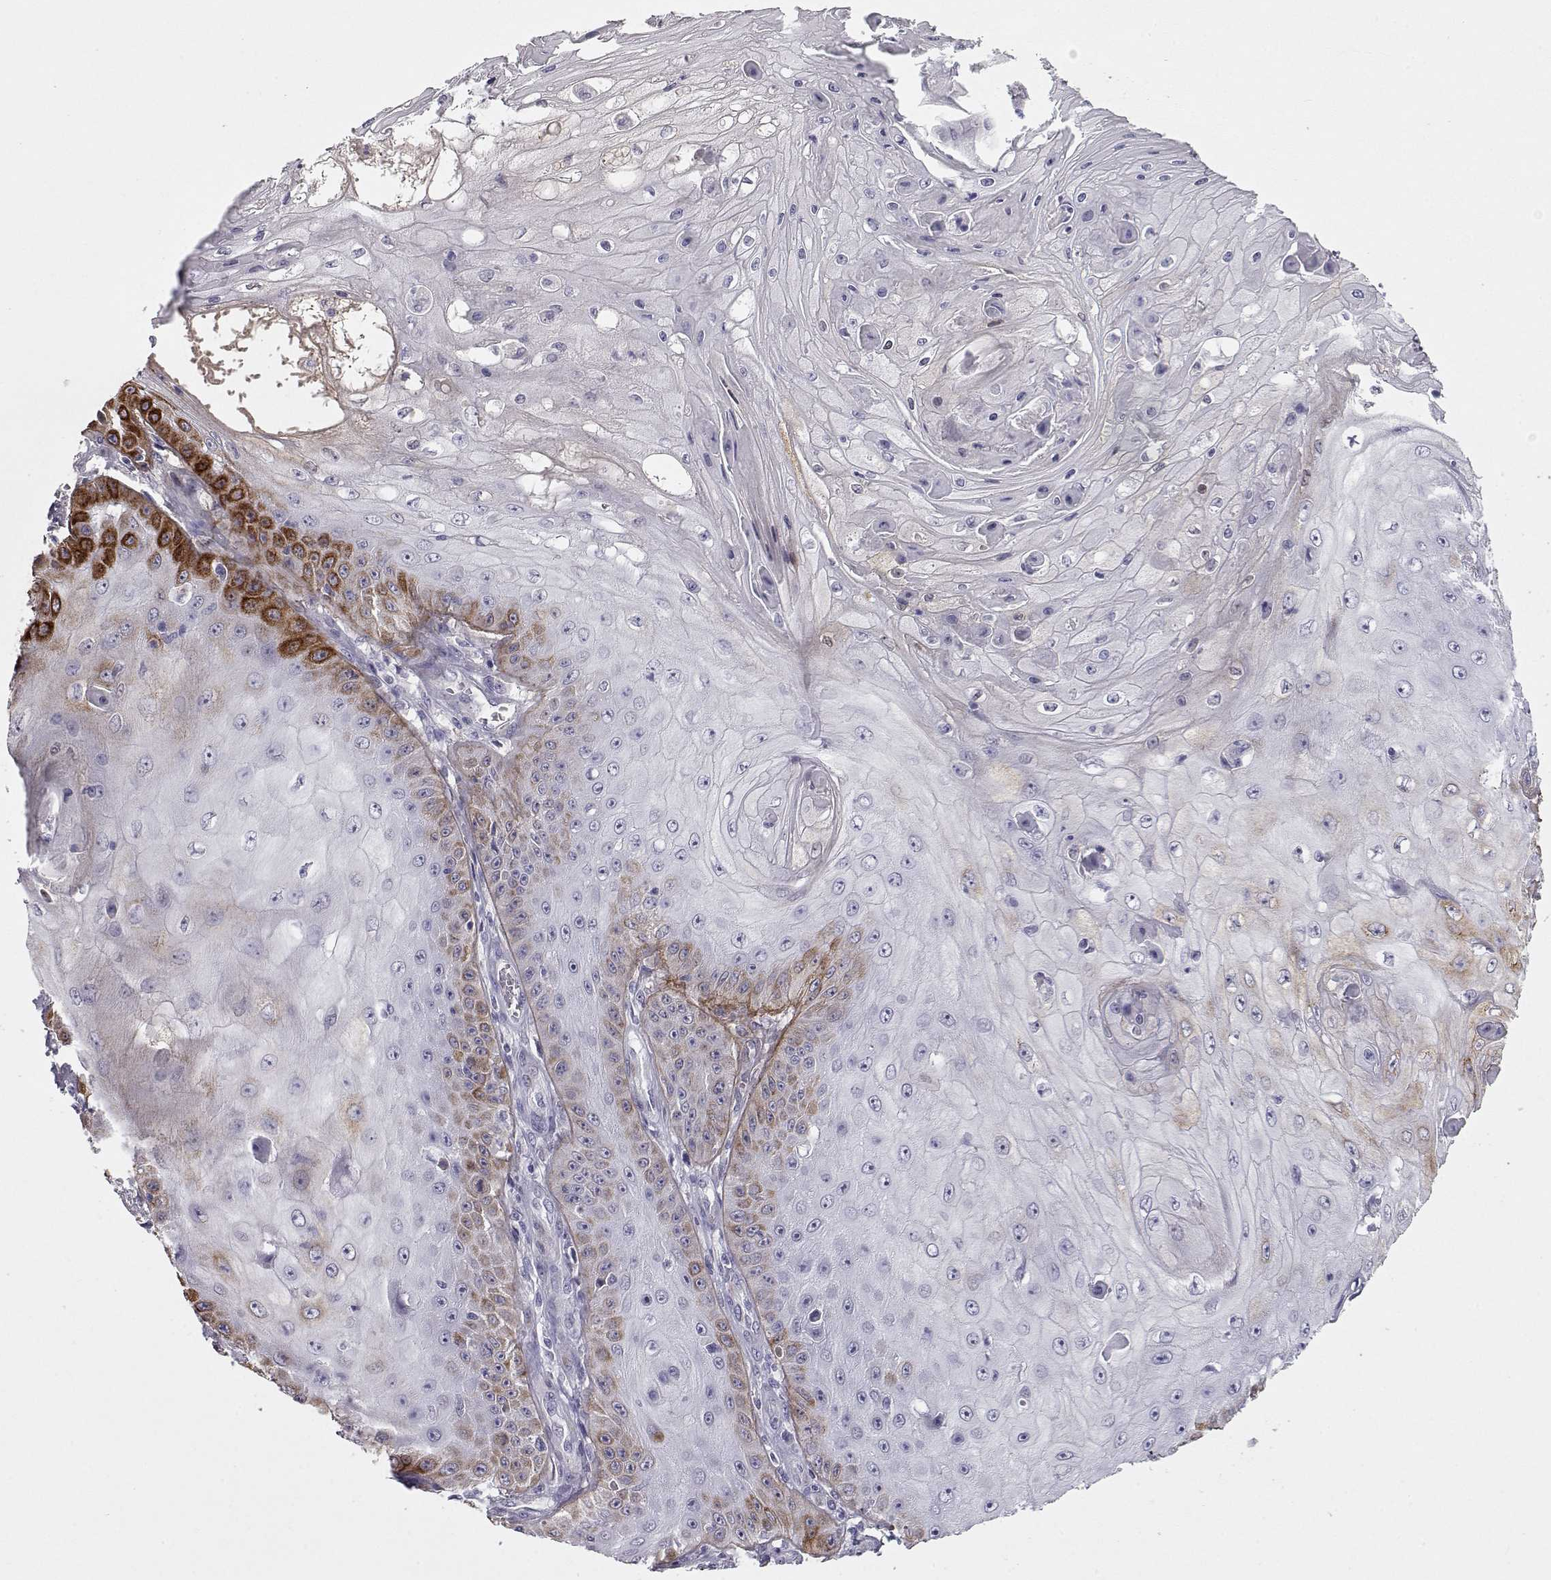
{"staining": {"intensity": "strong", "quantity": "<25%", "location": "cytoplasmic/membranous"}, "tissue": "skin cancer", "cell_type": "Tumor cells", "image_type": "cancer", "snomed": [{"axis": "morphology", "description": "Squamous cell carcinoma, NOS"}, {"axis": "topography", "description": "Skin"}], "caption": "Immunohistochemical staining of human squamous cell carcinoma (skin) shows strong cytoplasmic/membranous protein positivity in about <25% of tumor cells. (DAB IHC with brightfield microscopy, high magnification).", "gene": "LAMB3", "patient": {"sex": "male", "age": 70}}